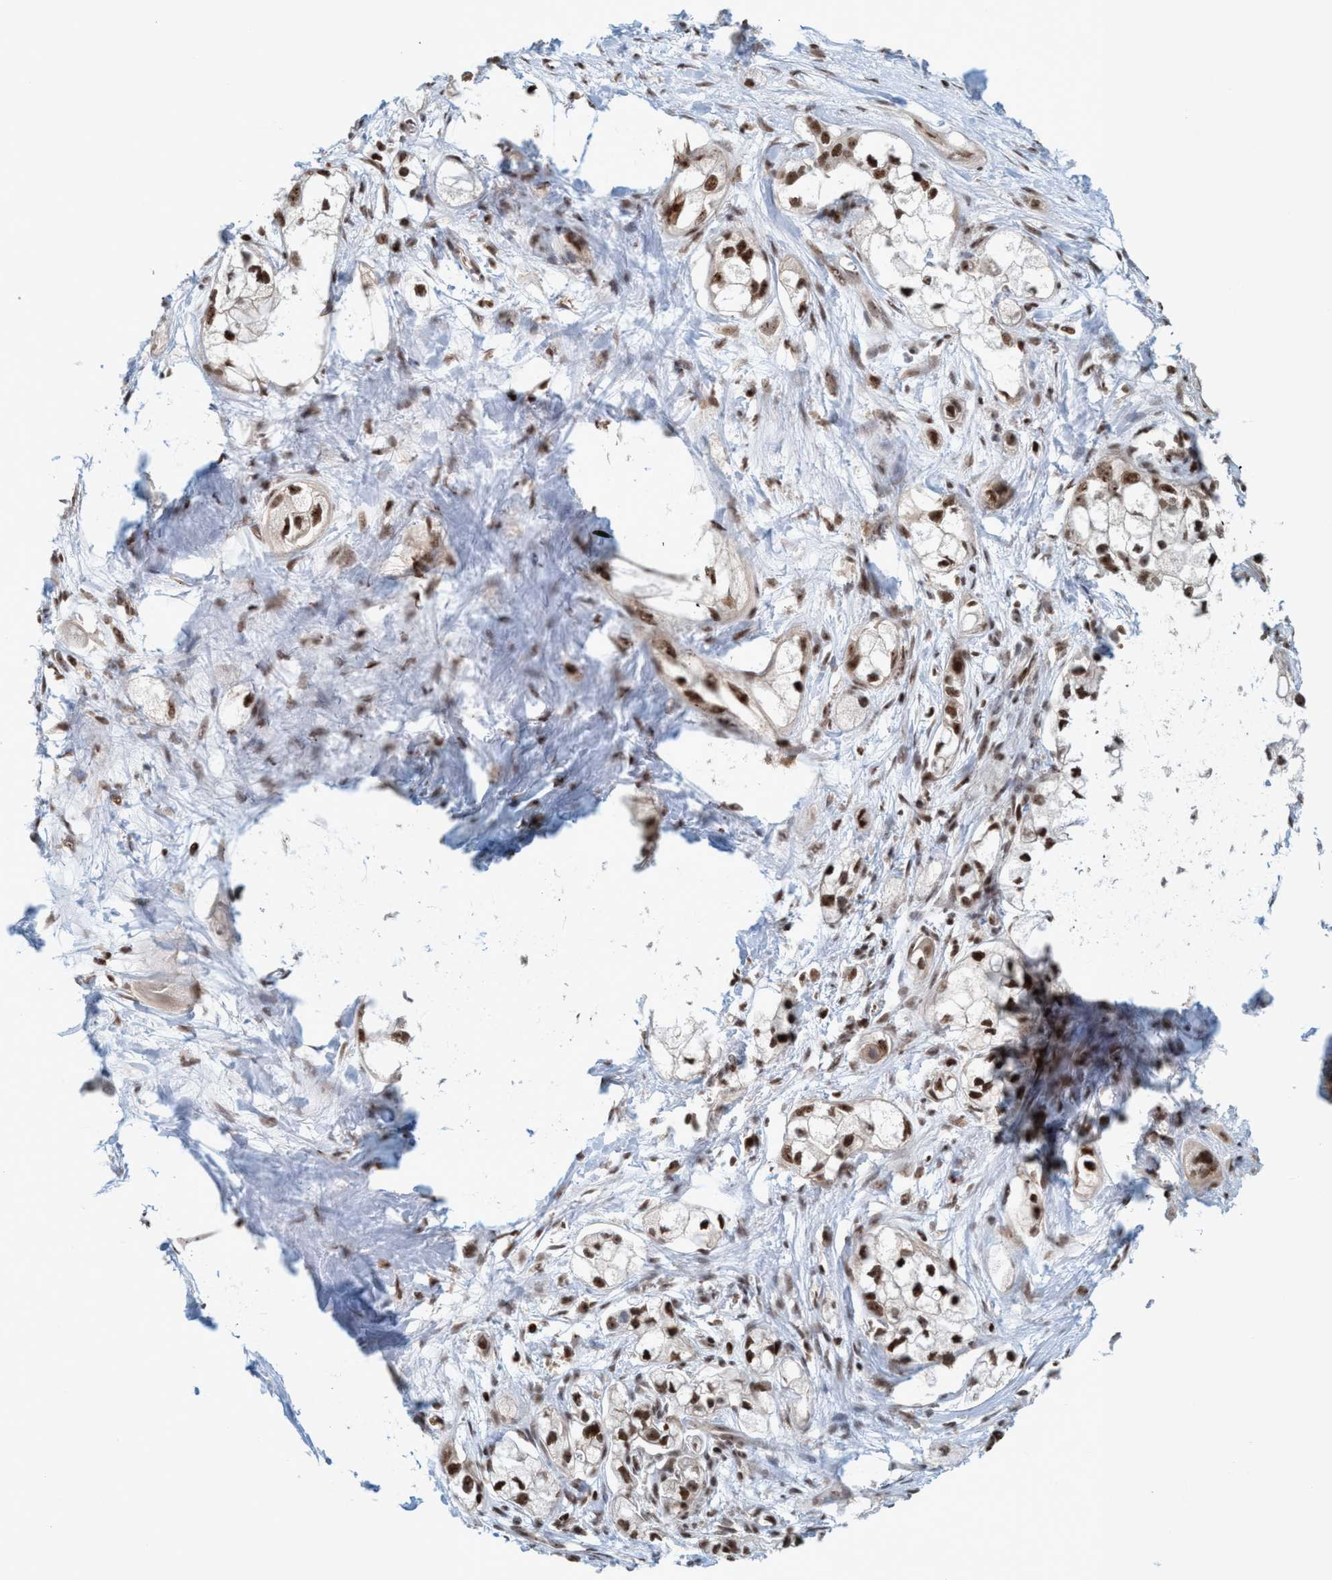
{"staining": {"intensity": "moderate", "quantity": ">75%", "location": "nuclear"}, "tissue": "pancreatic cancer", "cell_type": "Tumor cells", "image_type": "cancer", "snomed": [{"axis": "morphology", "description": "Adenocarcinoma, NOS"}, {"axis": "topography", "description": "Pancreas"}], "caption": "Pancreatic cancer (adenocarcinoma) tissue reveals moderate nuclear expression in about >75% of tumor cells, visualized by immunohistochemistry. Using DAB (brown) and hematoxylin (blue) stains, captured at high magnification using brightfield microscopy.", "gene": "SMCR8", "patient": {"sex": "male", "age": 74}}